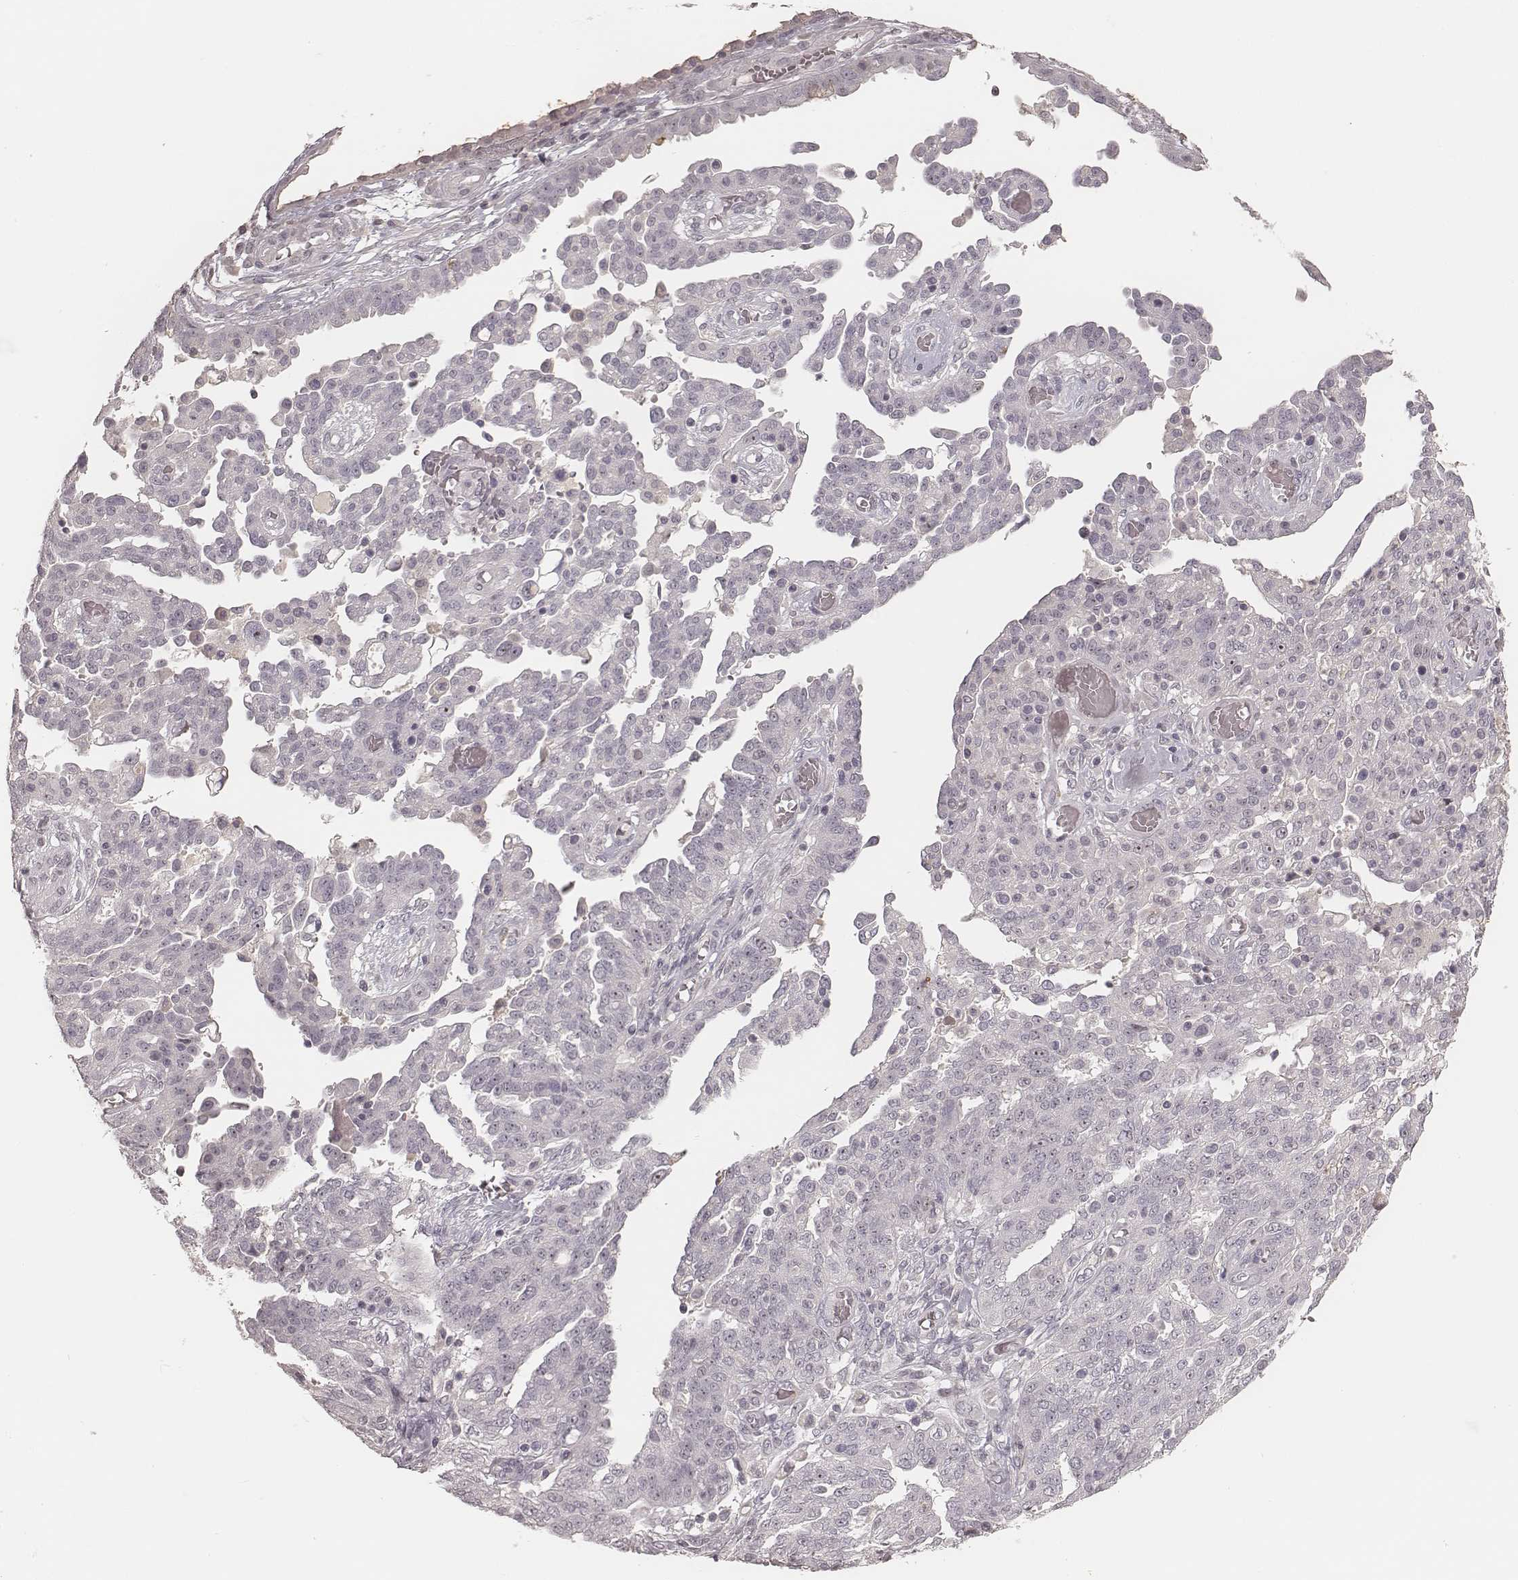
{"staining": {"intensity": "negative", "quantity": "none", "location": "none"}, "tissue": "ovarian cancer", "cell_type": "Tumor cells", "image_type": "cancer", "snomed": [{"axis": "morphology", "description": "Cystadenocarcinoma, serous, NOS"}, {"axis": "topography", "description": "Ovary"}], "caption": "A histopathology image of human ovarian cancer (serous cystadenocarcinoma) is negative for staining in tumor cells. Brightfield microscopy of immunohistochemistry stained with DAB (3,3'-diaminobenzidine) (brown) and hematoxylin (blue), captured at high magnification.", "gene": "MADCAM1", "patient": {"sex": "female", "age": 67}}